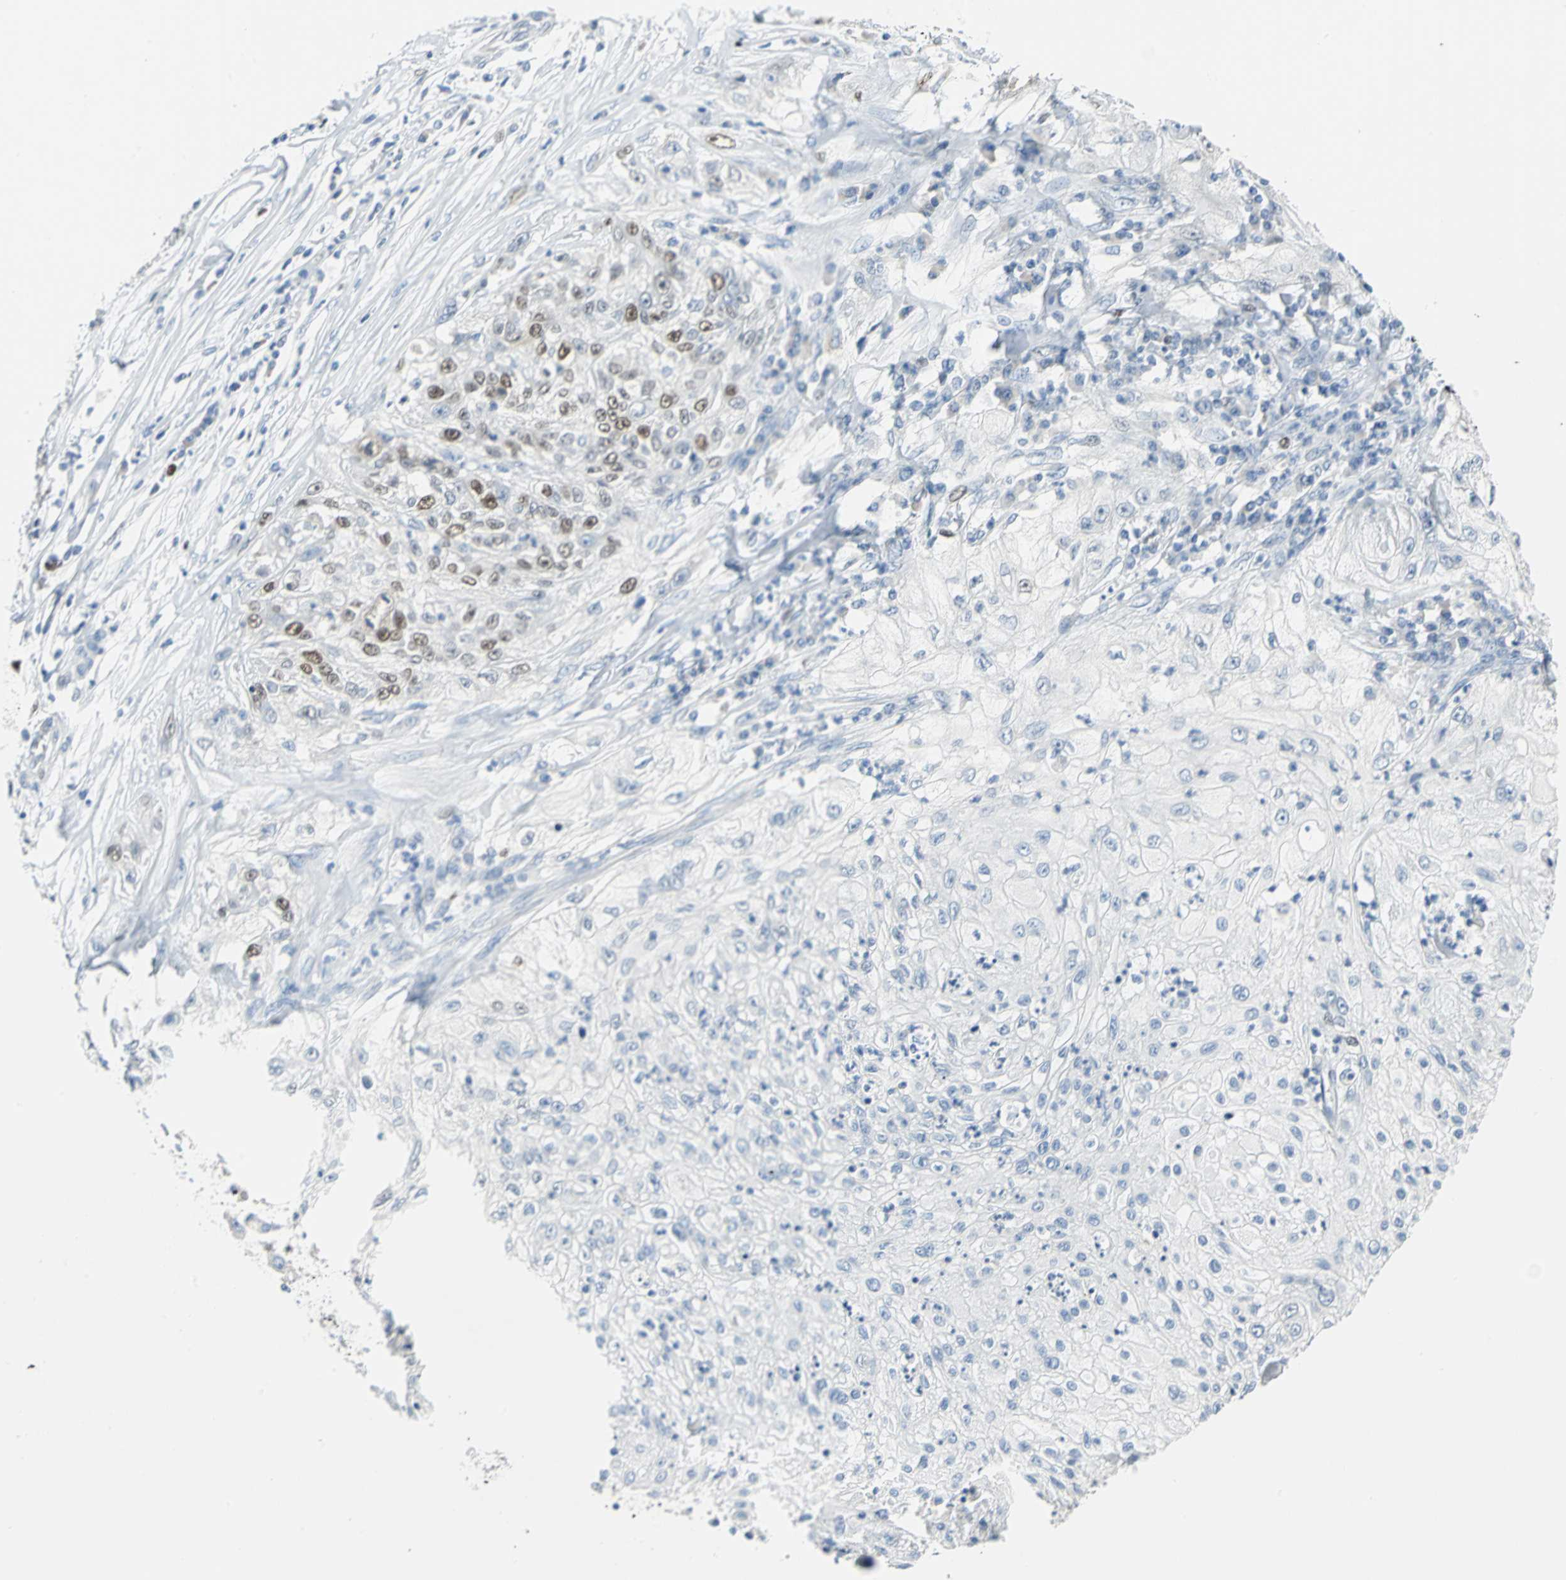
{"staining": {"intensity": "moderate", "quantity": "<25%", "location": "nuclear"}, "tissue": "lung cancer", "cell_type": "Tumor cells", "image_type": "cancer", "snomed": [{"axis": "morphology", "description": "Inflammation, NOS"}, {"axis": "morphology", "description": "Squamous cell carcinoma, NOS"}, {"axis": "topography", "description": "Lymph node"}, {"axis": "topography", "description": "Soft tissue"}, {"axis": "topography", "description": "Lung"}], "caption": "Immunohistochemical staining of human lung squamous cell carcinoma reveals low levels of moderate nuclear protein expression in about <25% of tumor cells.", "gene": "MCM4", "patient": {"sex": "male", "age": 66}}